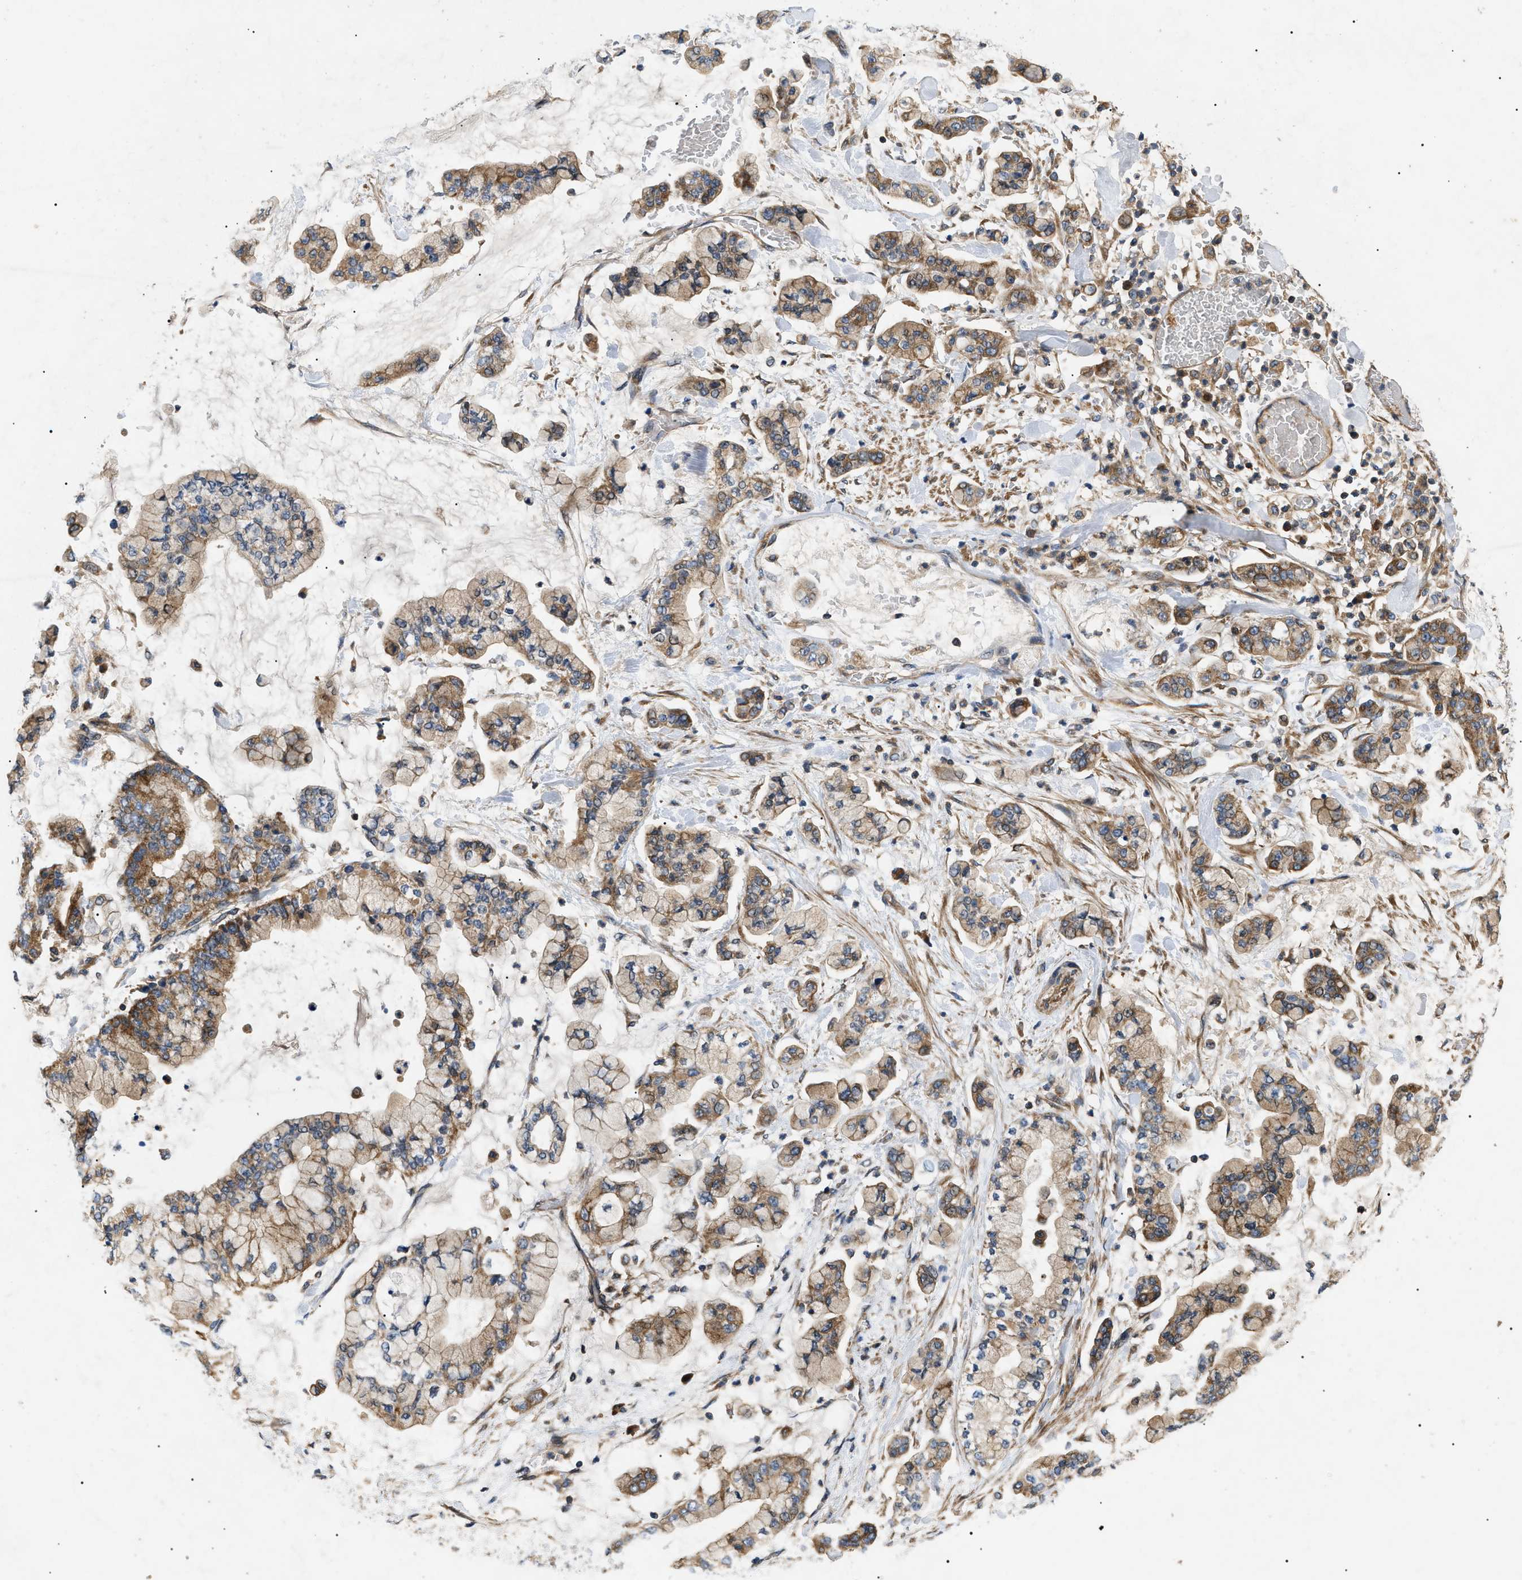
{"staining": {"intensity": "moderate", "quantity": ">75%", "location": "cytoplasmic/membranous"}, "tissue": "stomach cancer", "cell_type": "Tumor cells", "image_type": "cancer", "snomed": [{"axis": "morphology", "description": "Normal tissue, NOS"}, {"axis": "morphology", "description": "Adenocarcinoma, NOS"}, {"axis": "topography", "description": "Stomach, upper"}, {"axis": "topography", "description": "Stomach"}], "caption": "Immunohistochemistry of human stomach cancer displays medium levels of moderate cytoplasmic/membranous expression in approximately >75% of tumor cells. The protein of interest is stained brown, and the nuclei are stained in blue (DAB (3,3'-diaminobenzidine) IHC with brightfield microscopy, high magnification).", "gene": "PPM1B", "patient": {"sex": "male", "age": 76}}